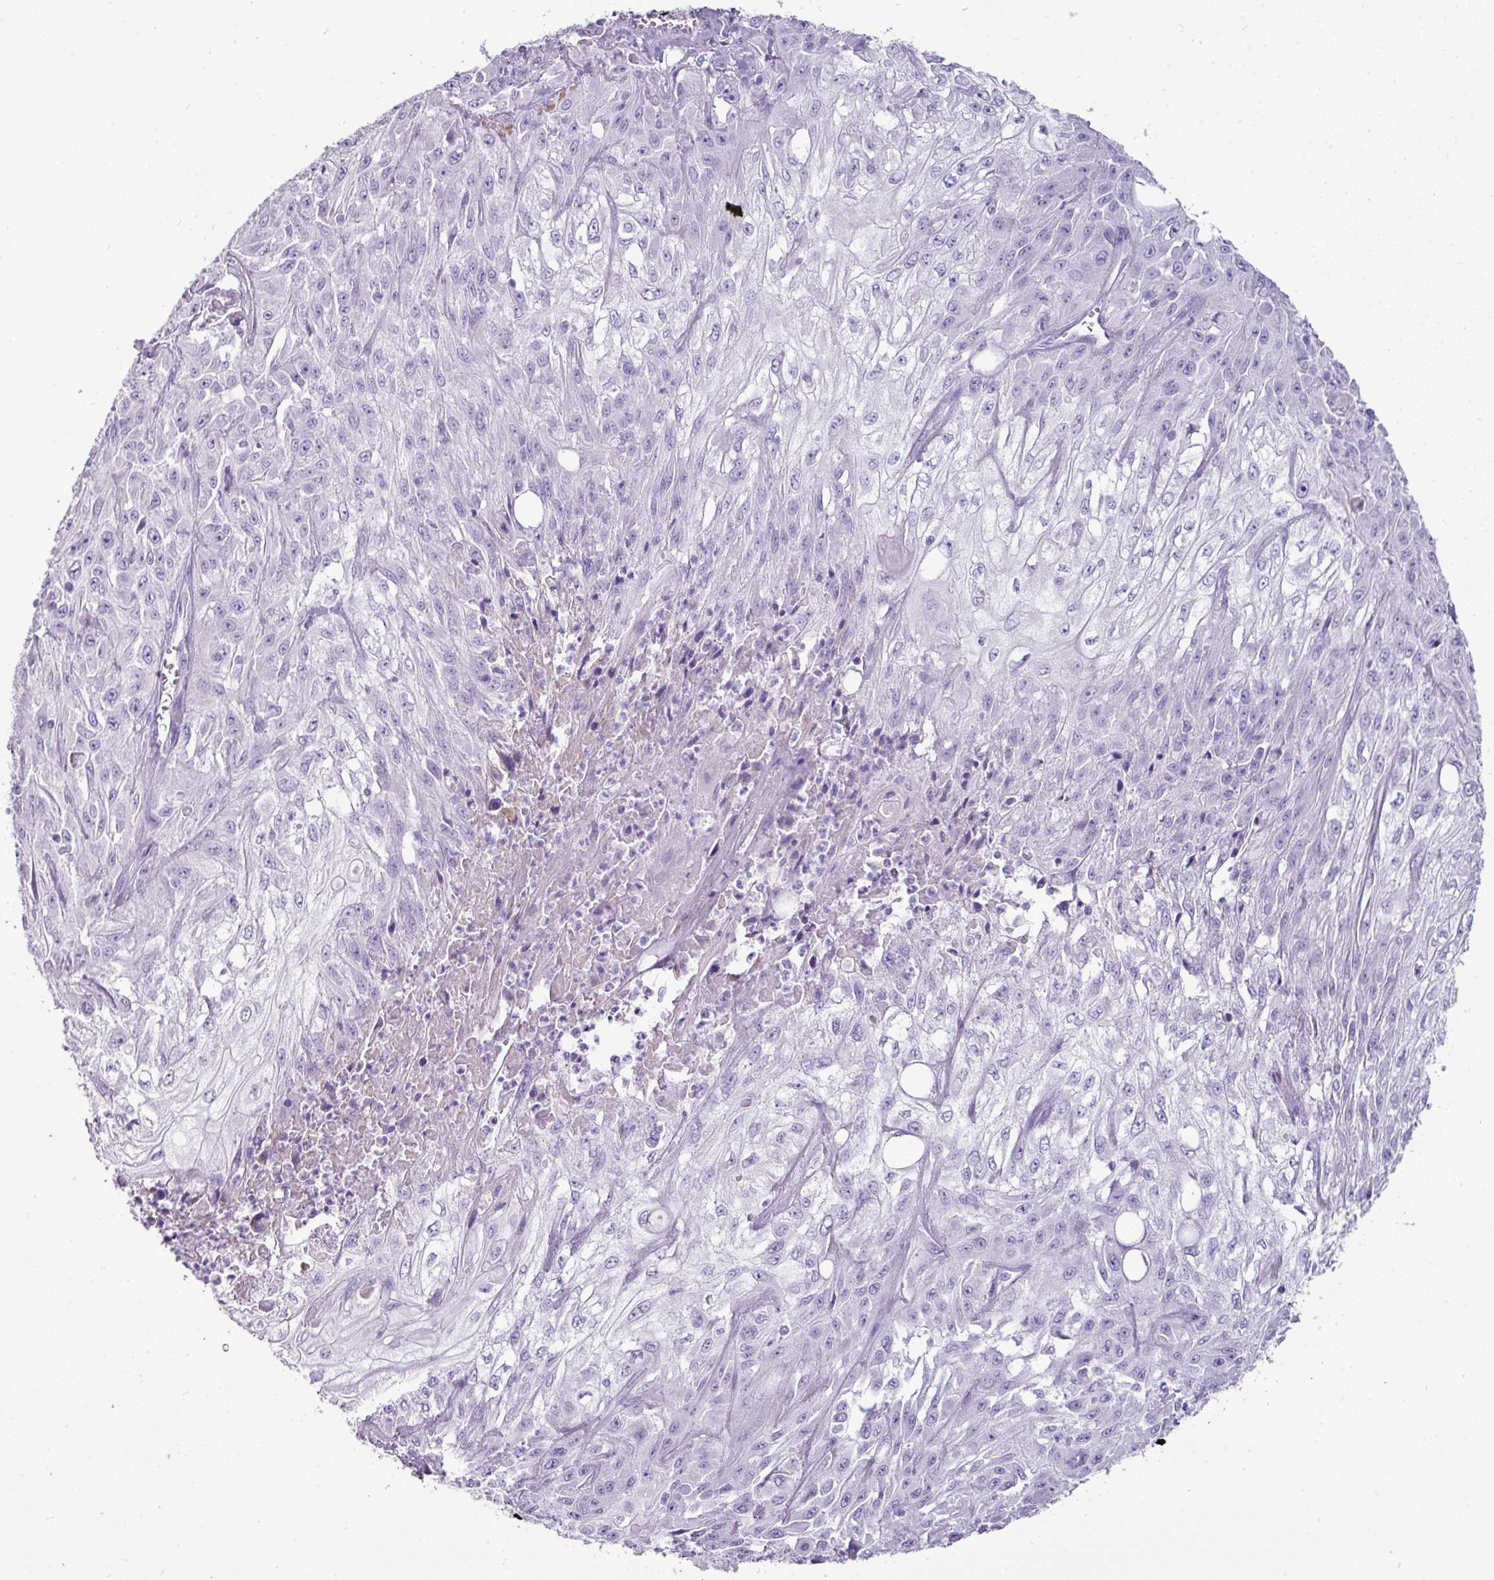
{"staining": {"intensity": "negative", "quantity": "none", "location": "none"}, "tissue": "skin cancer", "cell_type": "Tumor cells", "image_type": "cancer", "snomed": [{"axis": "morphology", "description": "Squamous cell carcinoma, NOS"}, {"axis": "morphology", "description": "Squamous cell carcinoma, metastatic, NOS"}, {"axis": "topography", "description": "Skin"}, {"axis": "topography", "description": "Lymph node"}], "caption": "This micrograph is of skin cancer (squamous cell carcinoma) stained with IHC to label a protein in brown with the nuclei are counter-stained blue. There is no expression in tumor cells.", "gene": "GSTA3", "patient": {"sex": "male", "age": 75}}